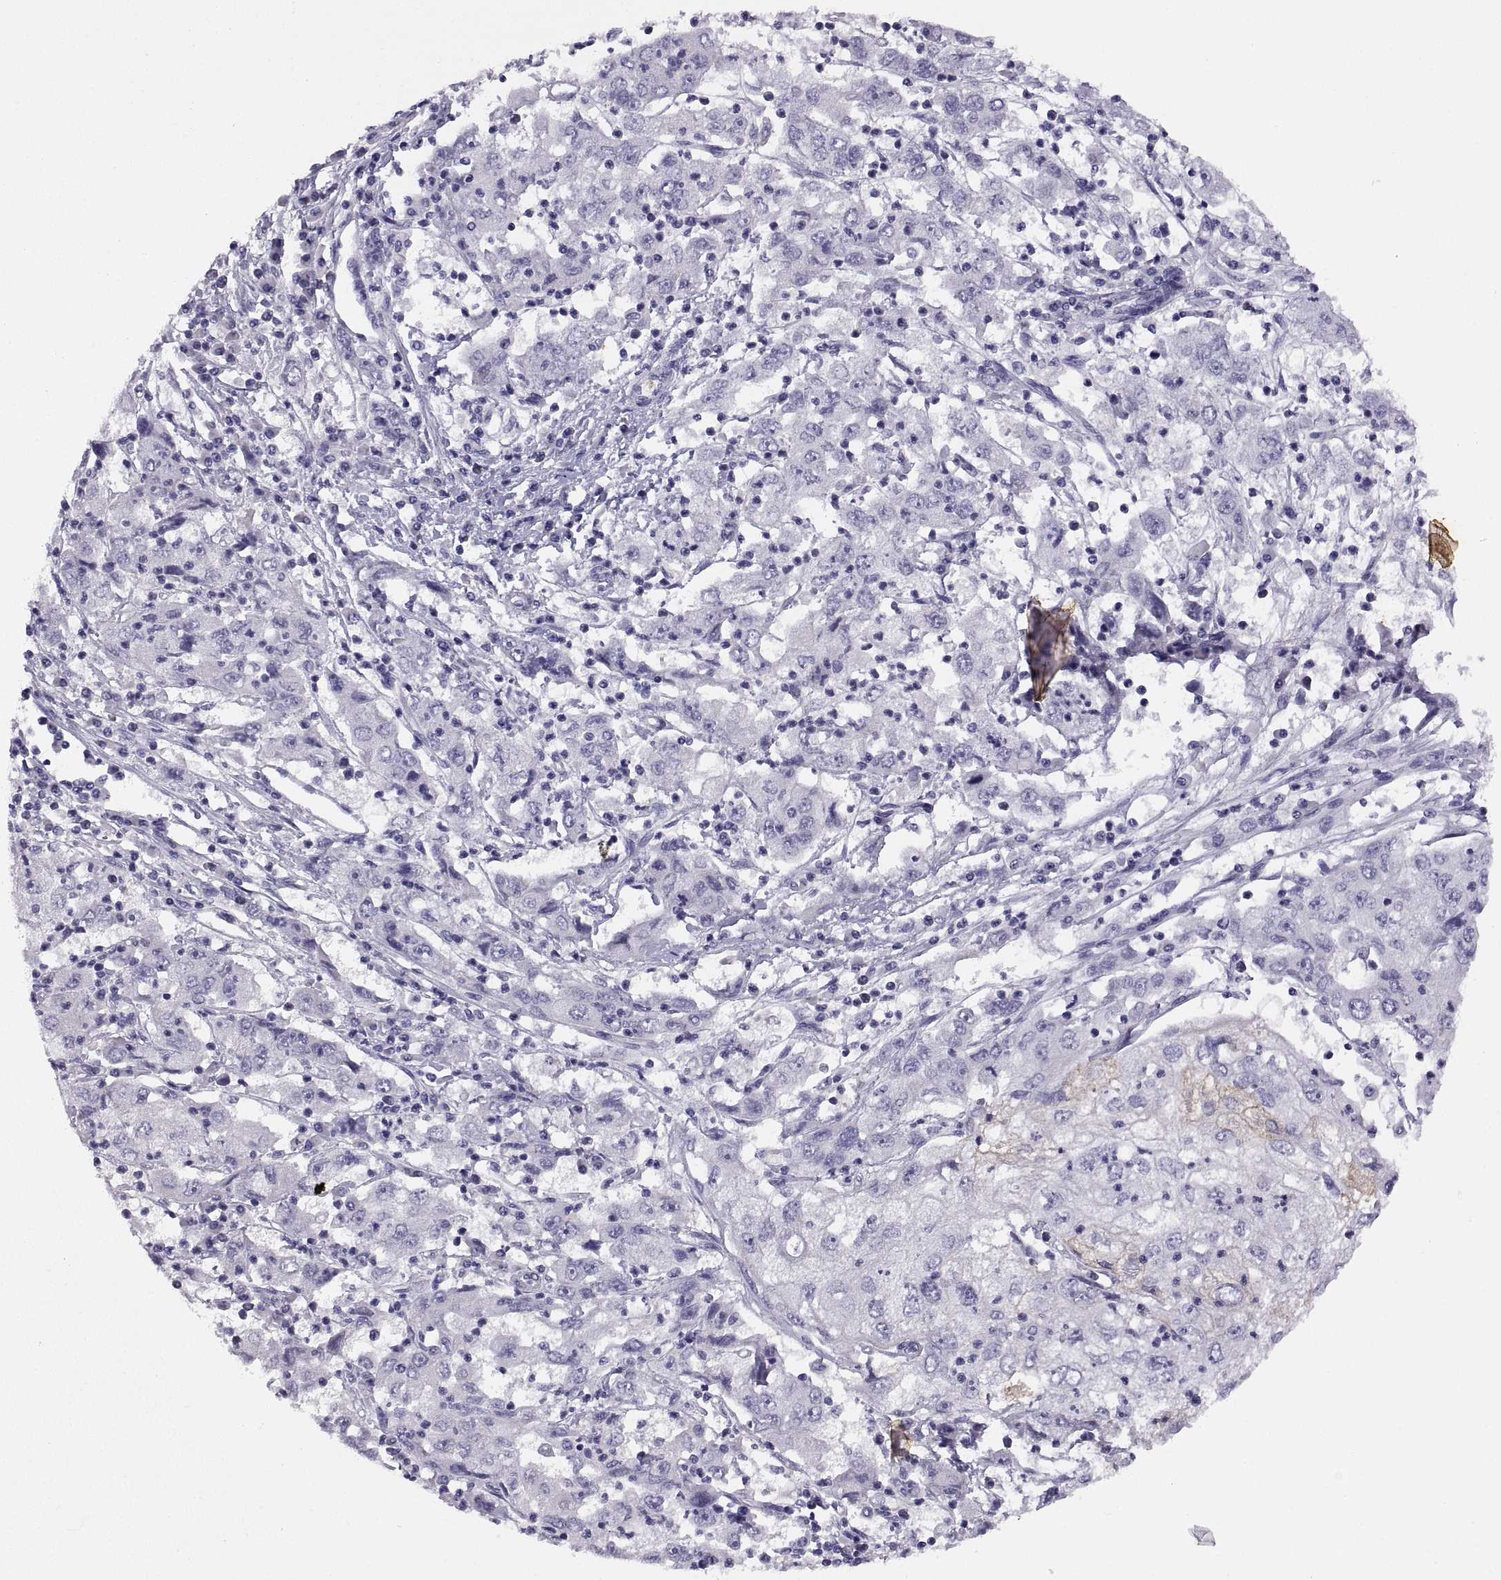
{"staining": {"intensity": "negative", "quantity": "none", "location": "none"}, "tissue": "cervical cancer", "cell_type": "Tumor cells", "image_type": "cancer", "snomed": [{"axis": "morphology", "description": "Squamous cell carcinoma, NOS"}, {"axis": "topography", "description": "Cervix"}], "caption": "Protein analysis of cervical squamous cell carcinoma reveals no significant staining in tumor cells.", "gene": "STRC", "patient": {"sex": "female", "age": 36}}